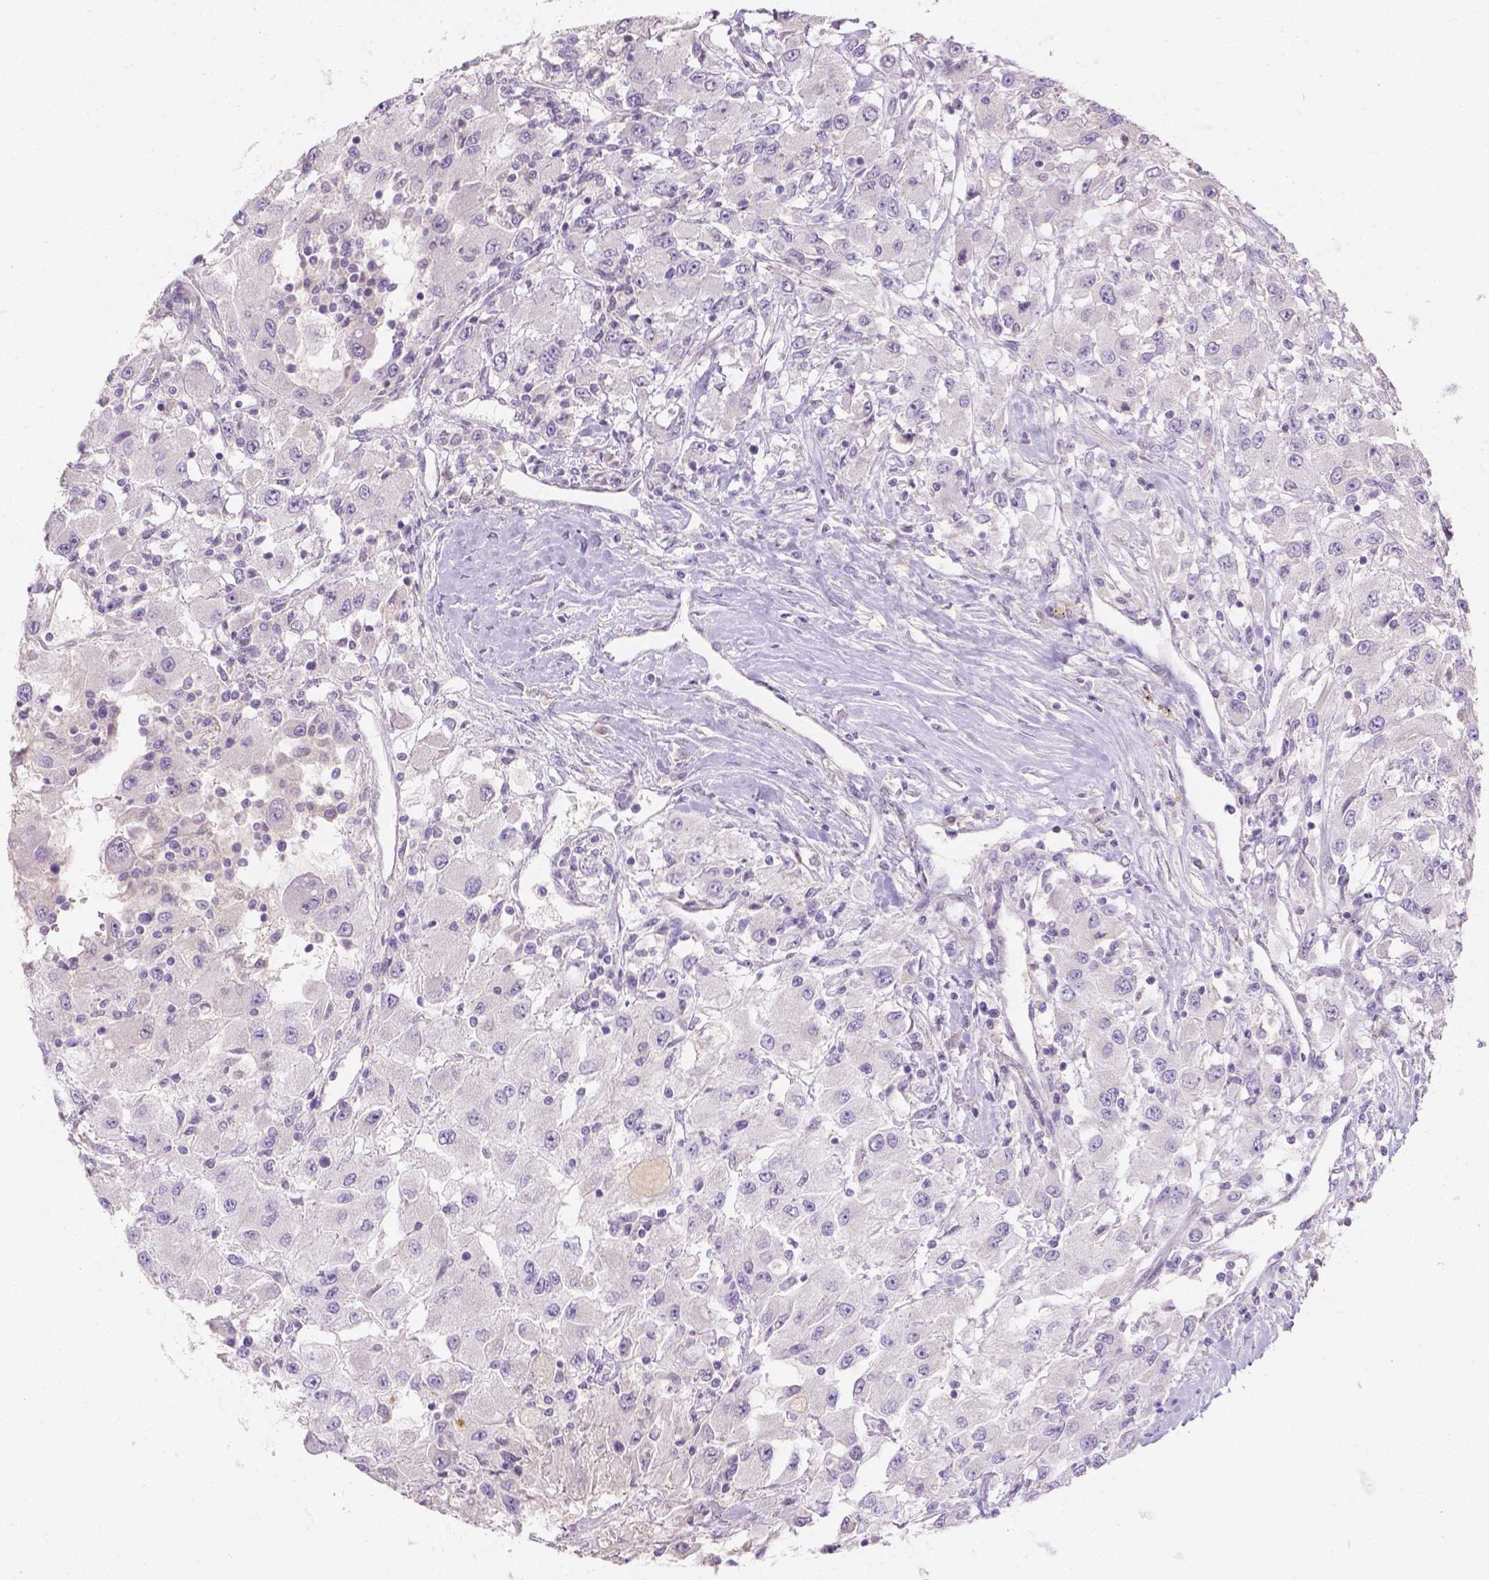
{"staining": {"intensity": "negative", "quantity": "none", "location": "none"}, "tissue": "renal cancer", "cell_type": "Tumor cells", "image_type": "cancer", "snomed": [{"axis": "morphology", "description": "Adenocarcinoma, NOS"}, {"axis": "topography", "description": "Kidney"}], "caption": "IHC histopathology image of human renal cancer stained for a protein (brown), which reveals no positivity in tumor cells.", "gene": "DCAF4L1", "patient": {"sex": "female", "age": 67}}